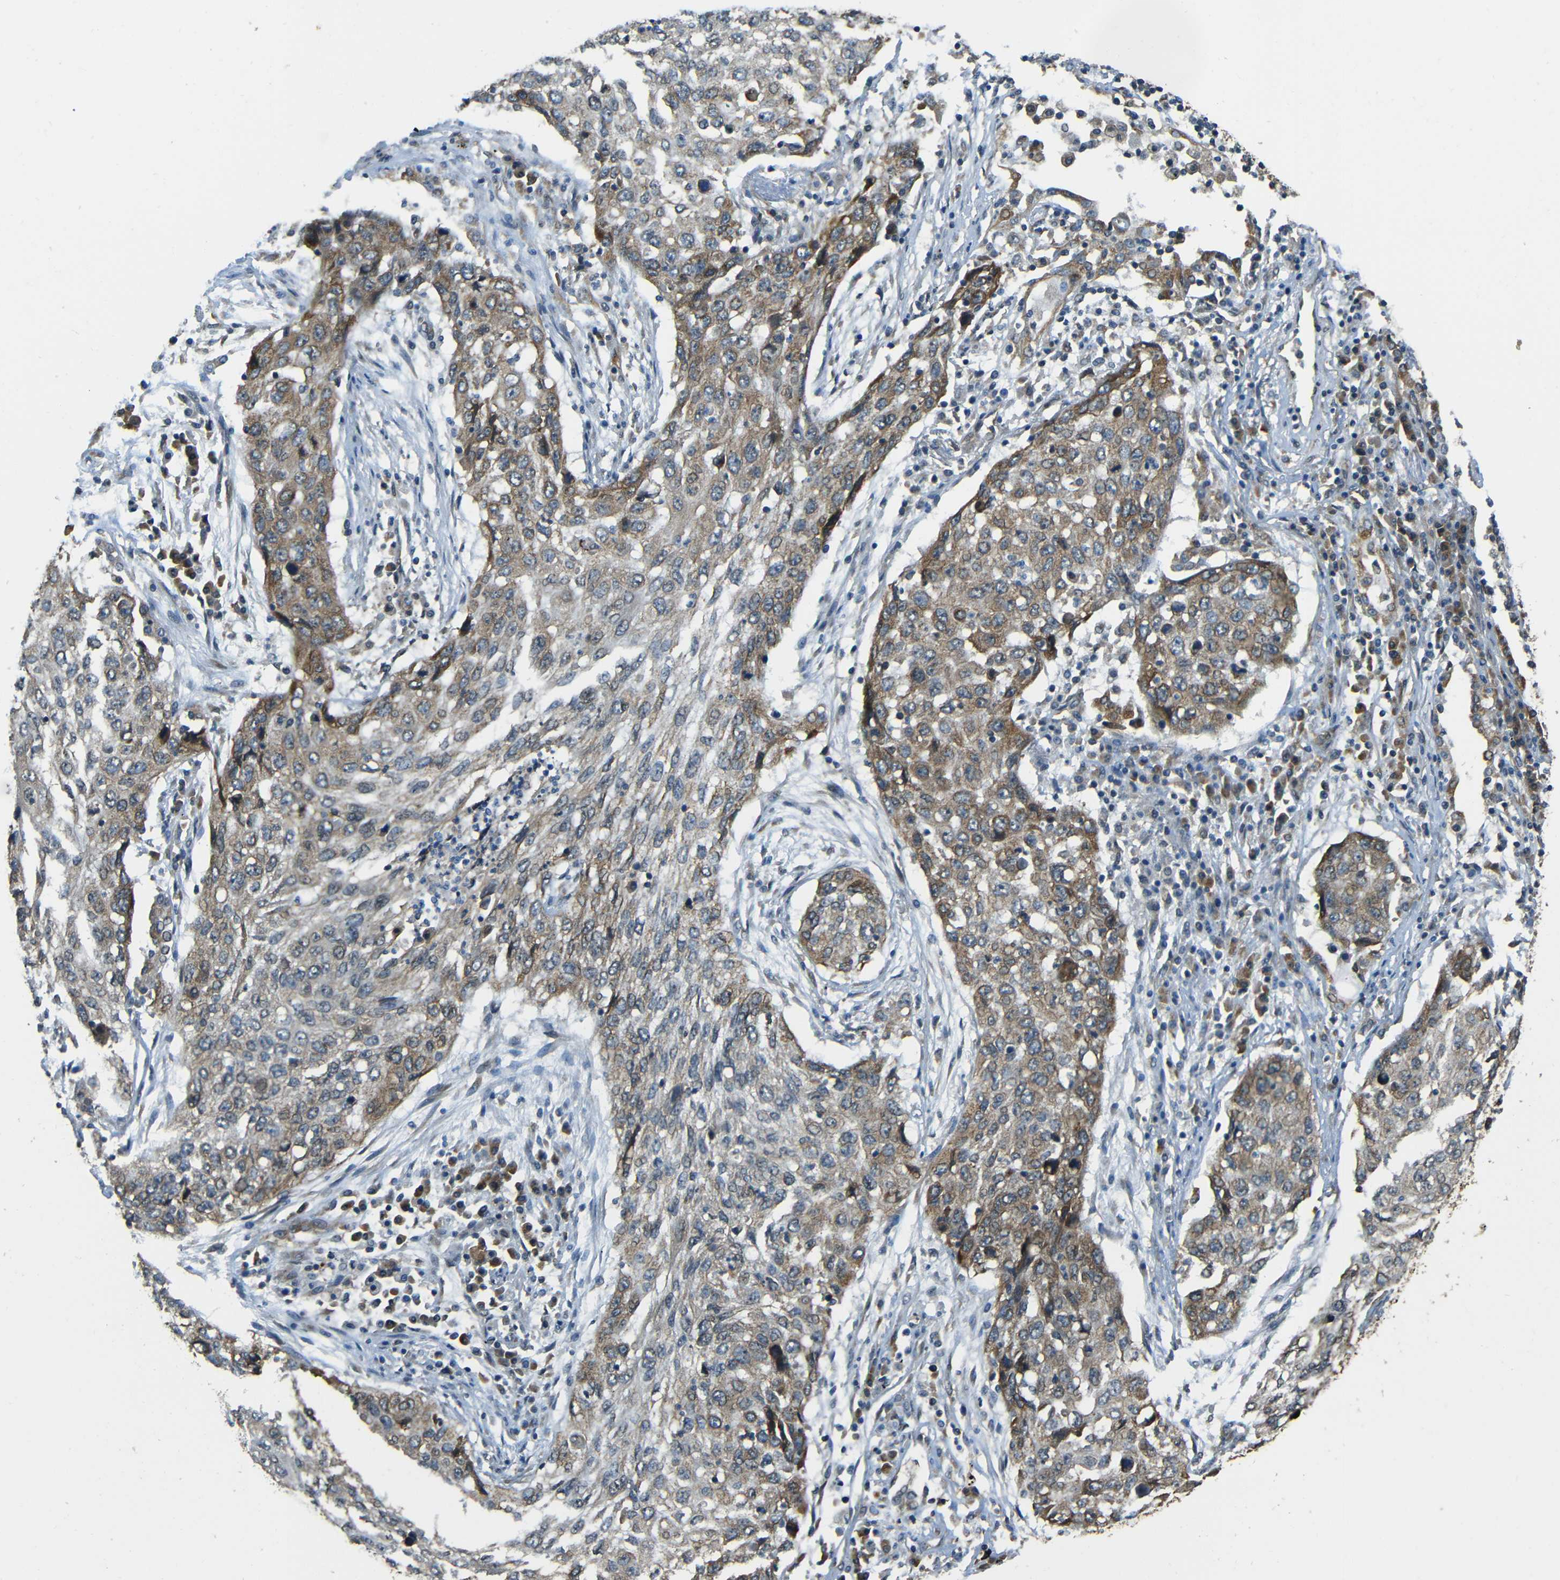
{"staining": {"intensity": "moderate", "quantity": "25%-75%", "location": "cytoplasmic/membranous"}, "tissue": "lung cancer", "cell_type": "Tumor cells", "image_type": "cancer", "snomed": [{"axis": "morphology", "description": "Squamous cell carcinoma, NOS"}, {"axis": "topography", "description": "Lung"}], "caption": "Human lung cancer stained with a brown dye reveals moderate cytoplasmic/membranous positive staining in approximately 25%-75% of tumor cells.", "gene": "VAPB", "patient": {"sex": "female", "age": 63}}